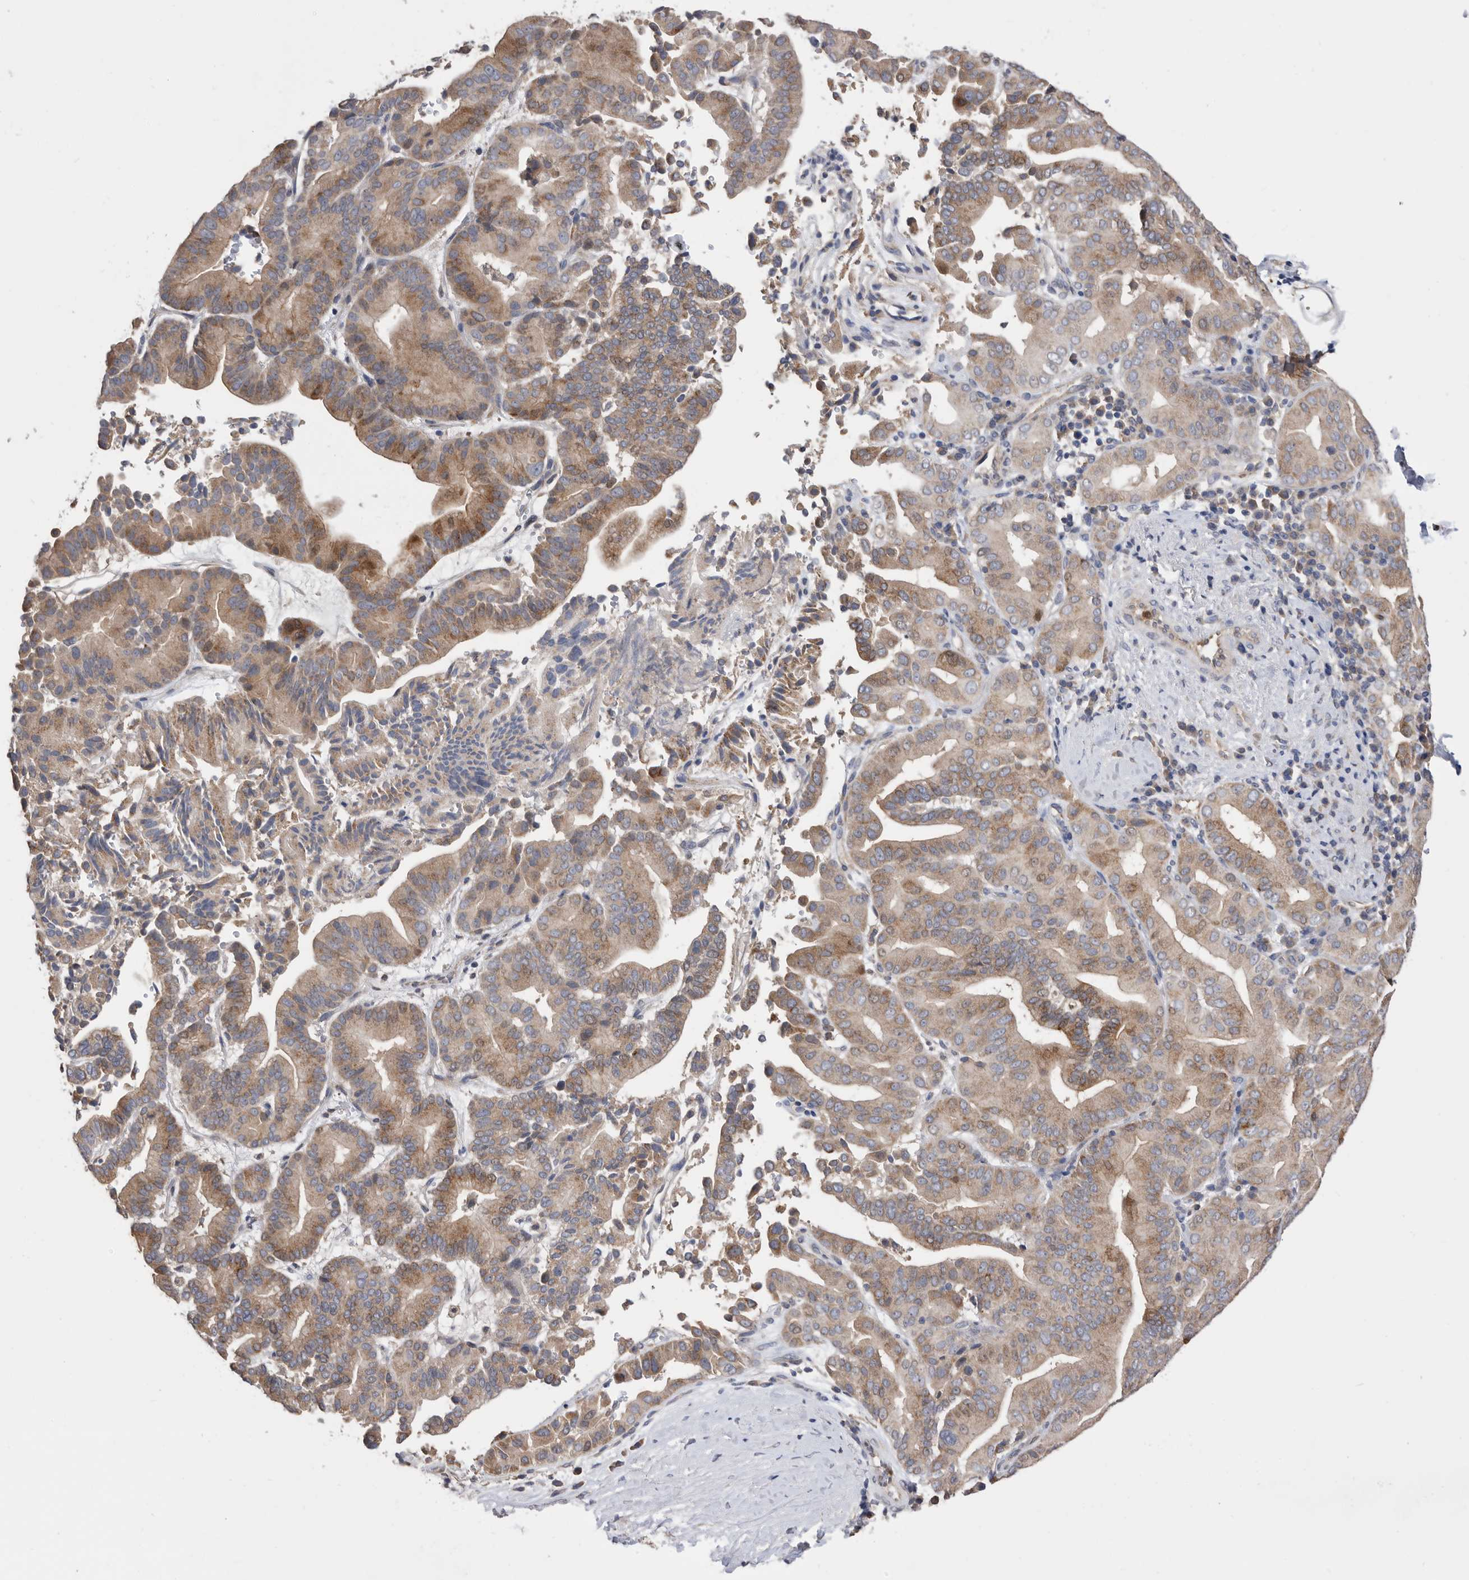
{"staining": {"intensity": "moderate", "quantity": ">75%", "location": "cytoplasmic/membranous"}, "tissue": "liver cancer", "cell_type": "Tumor cells", "image_type": "cancer", "snomed": [{"axis": "morphology", "description": "Cholangiocarcinoma"}, {"axis": "topography", "description": "Liver"}], "caption": "A histopathology image of human cholangiocarcinoma (liver) stained for a protein demonstrates moderate cytoplasmic/membranous brown staining in tumor cells. (DAB = brown stain, brightfield microscopy at high magnification).", "gene": "CRISPLD2", "patient": {"sex": "female", "age": 75}}